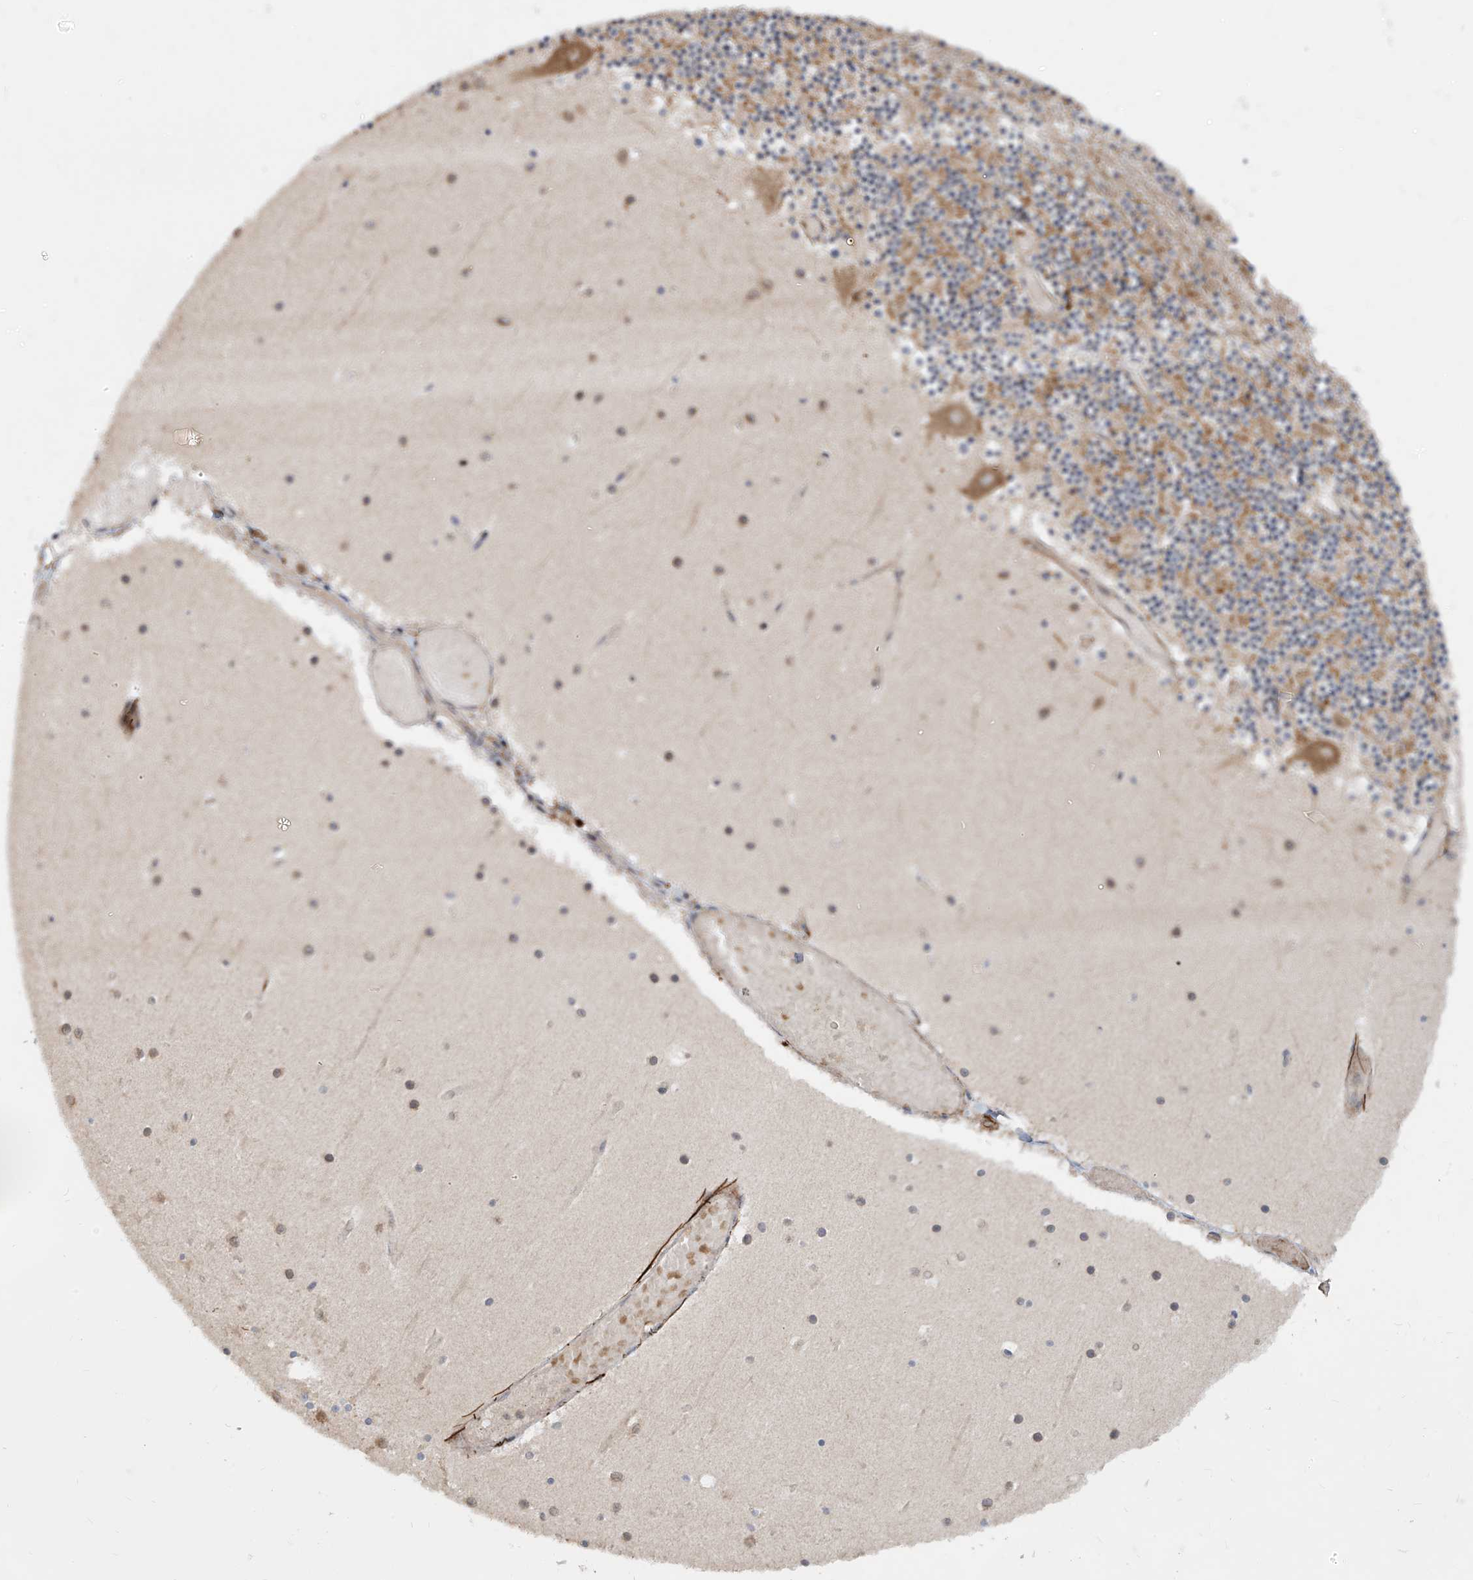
{"staining": {"intensity": "moderate", "quantity": ">75%", "location": "cytoplasmic/membranous"}, "tissue": "cerebellum", "cell_type": "Cells in granular layer", "image_type": "normal", "snomed": [{"axis": "morphology", "description": "Normal tissue, NOS"}, {"axis": "topography", "description": "Cerebellum"}], "caption": "Protein expression analysis of benign cerebellum demonstrates moderate cytoplasmic/membranous expression in approximately >75% of cells in granular layer. (DAB (3,3'-diaminobenzidine) IHC with brightfield microscopy, high magnification).", "gene": "LAGE3", "patient": {"sex": "female", "age": 28}}